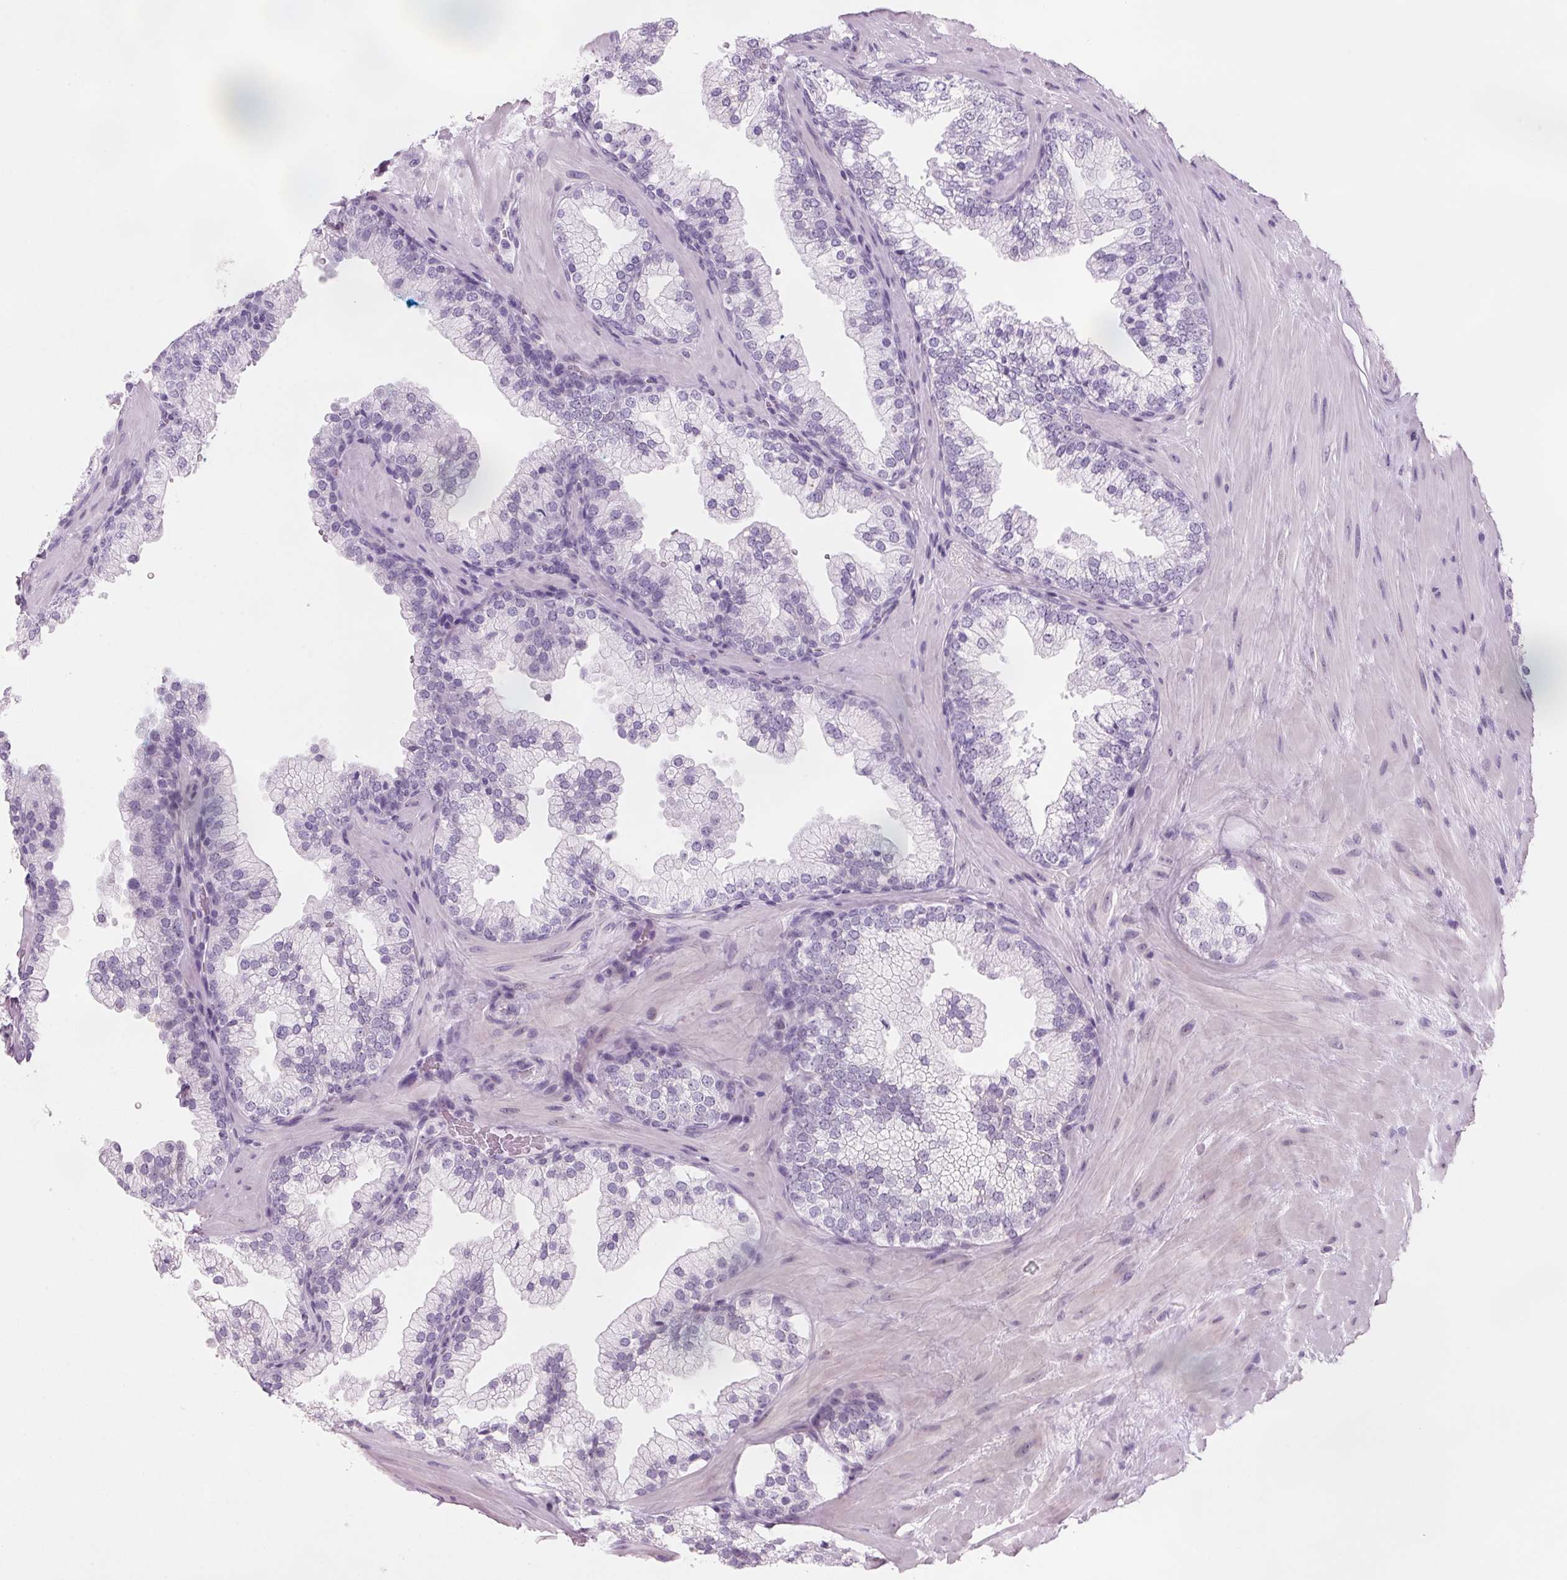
{"staining": {"intensity": "negative", "quantity": "none", "location": "none"}, "tissue": "prostate", "cell_type": "Glandular cells", "image_type": "normal", "snomed": [{"axis": "morphology", "description": "Normal tissue, NOS"}, {"axis": "topography", "description": "Prostate"}, {"axis": "topography", "description": "Peripheral nerve tissue"}], "caption": "DAB immunohistochemical staining of normal prostate reveals no significant staining in glandular cells.", "gene": "DNTTIP2", "patient": {"sex": "male", "age": 61}}